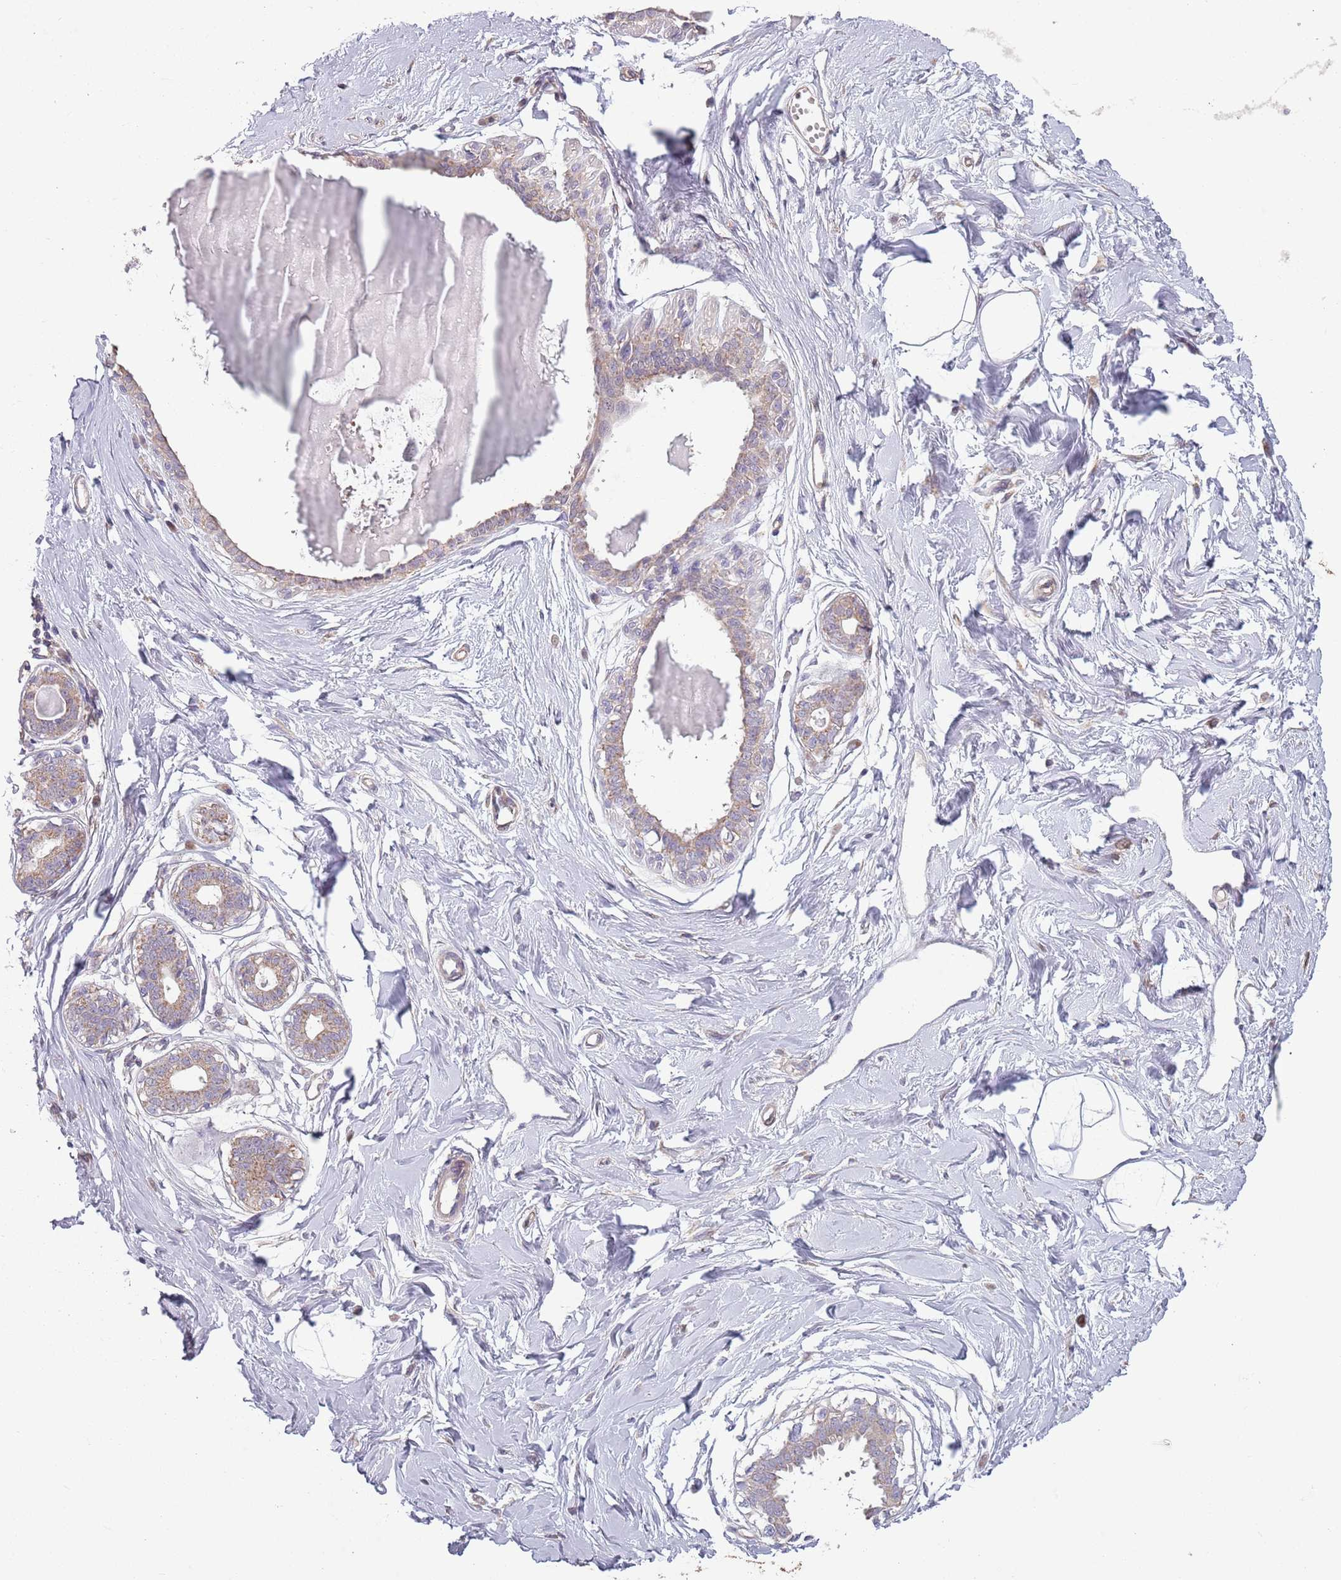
{"staining": {"intensity": "negative", "quantity": "none", "location": "none"}, "tissue": "breast", "cell_type": "Adipocytes", "image_type": "normal", "snomed": [{"axis": "morphology", "description": "Normal tissue, NOS"}, {"axis": "topography", "description": "Breast"}], "caption": "This micrograph is of normal breast stained with immunohistochemistry to label a protein in brown with the nuclei are counter-stained blue. There is no staining in adipocytes.", "gene": "COQ5", "patient": {"sex": "female", "age": 45}}